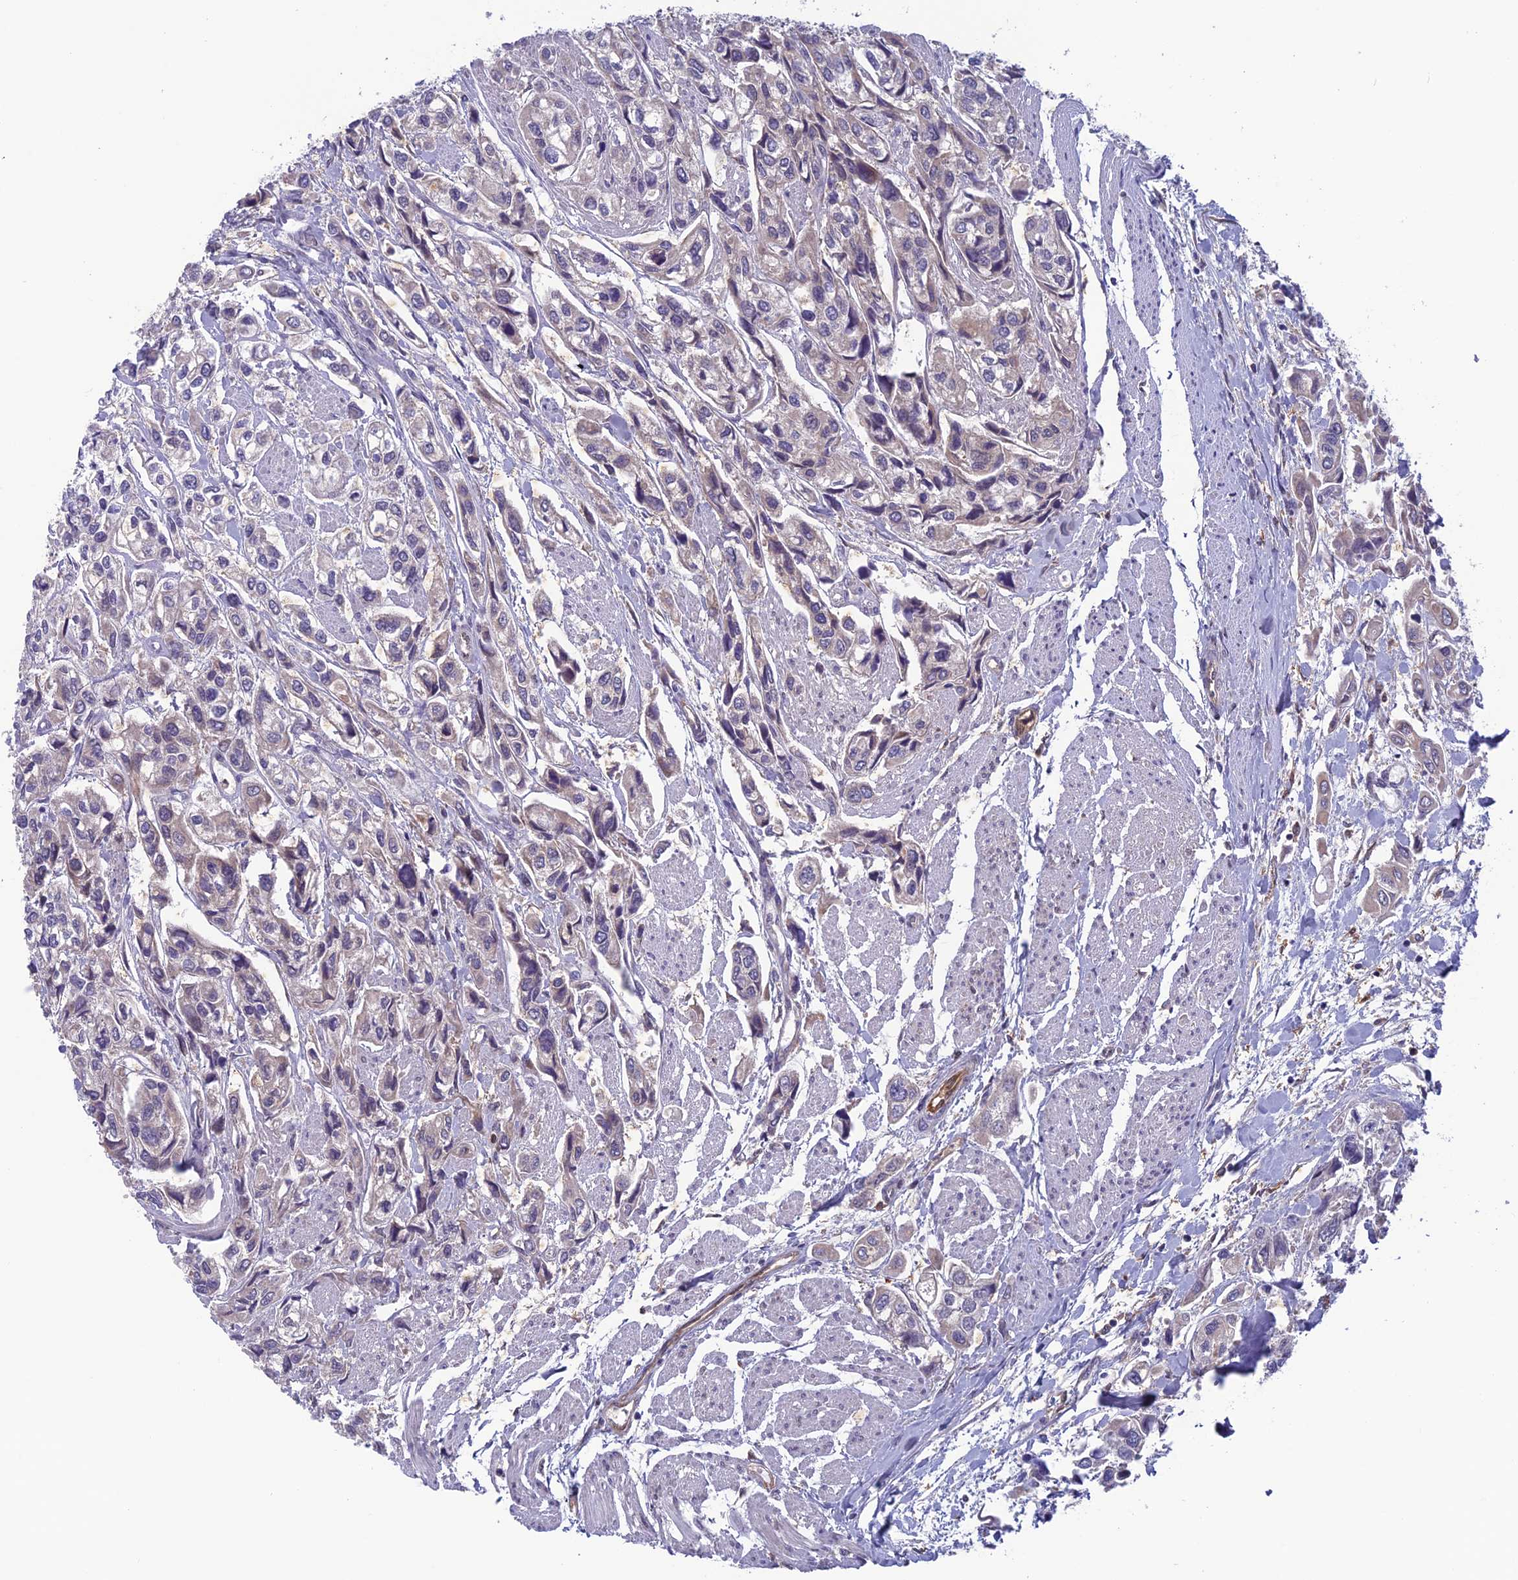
{"staining": {"intensity": "negative", "quantity": "none", "location": "none"}, "tissue": "urothelial cancer", "cell_type": "Tumor cells", "image_type": "cancer", "snomed": [{"axis": "morphology", "description": "Urothelial carcinoma, High grade"}, {"axis": "topography", "description": "Urinary bladder"}], "caption": "The IHC histopathology image has no significant staining in tumor cells of urothelial cancer tissue.", "gene": "MAST2", "patient": {"sex": "male", "age": 67}}